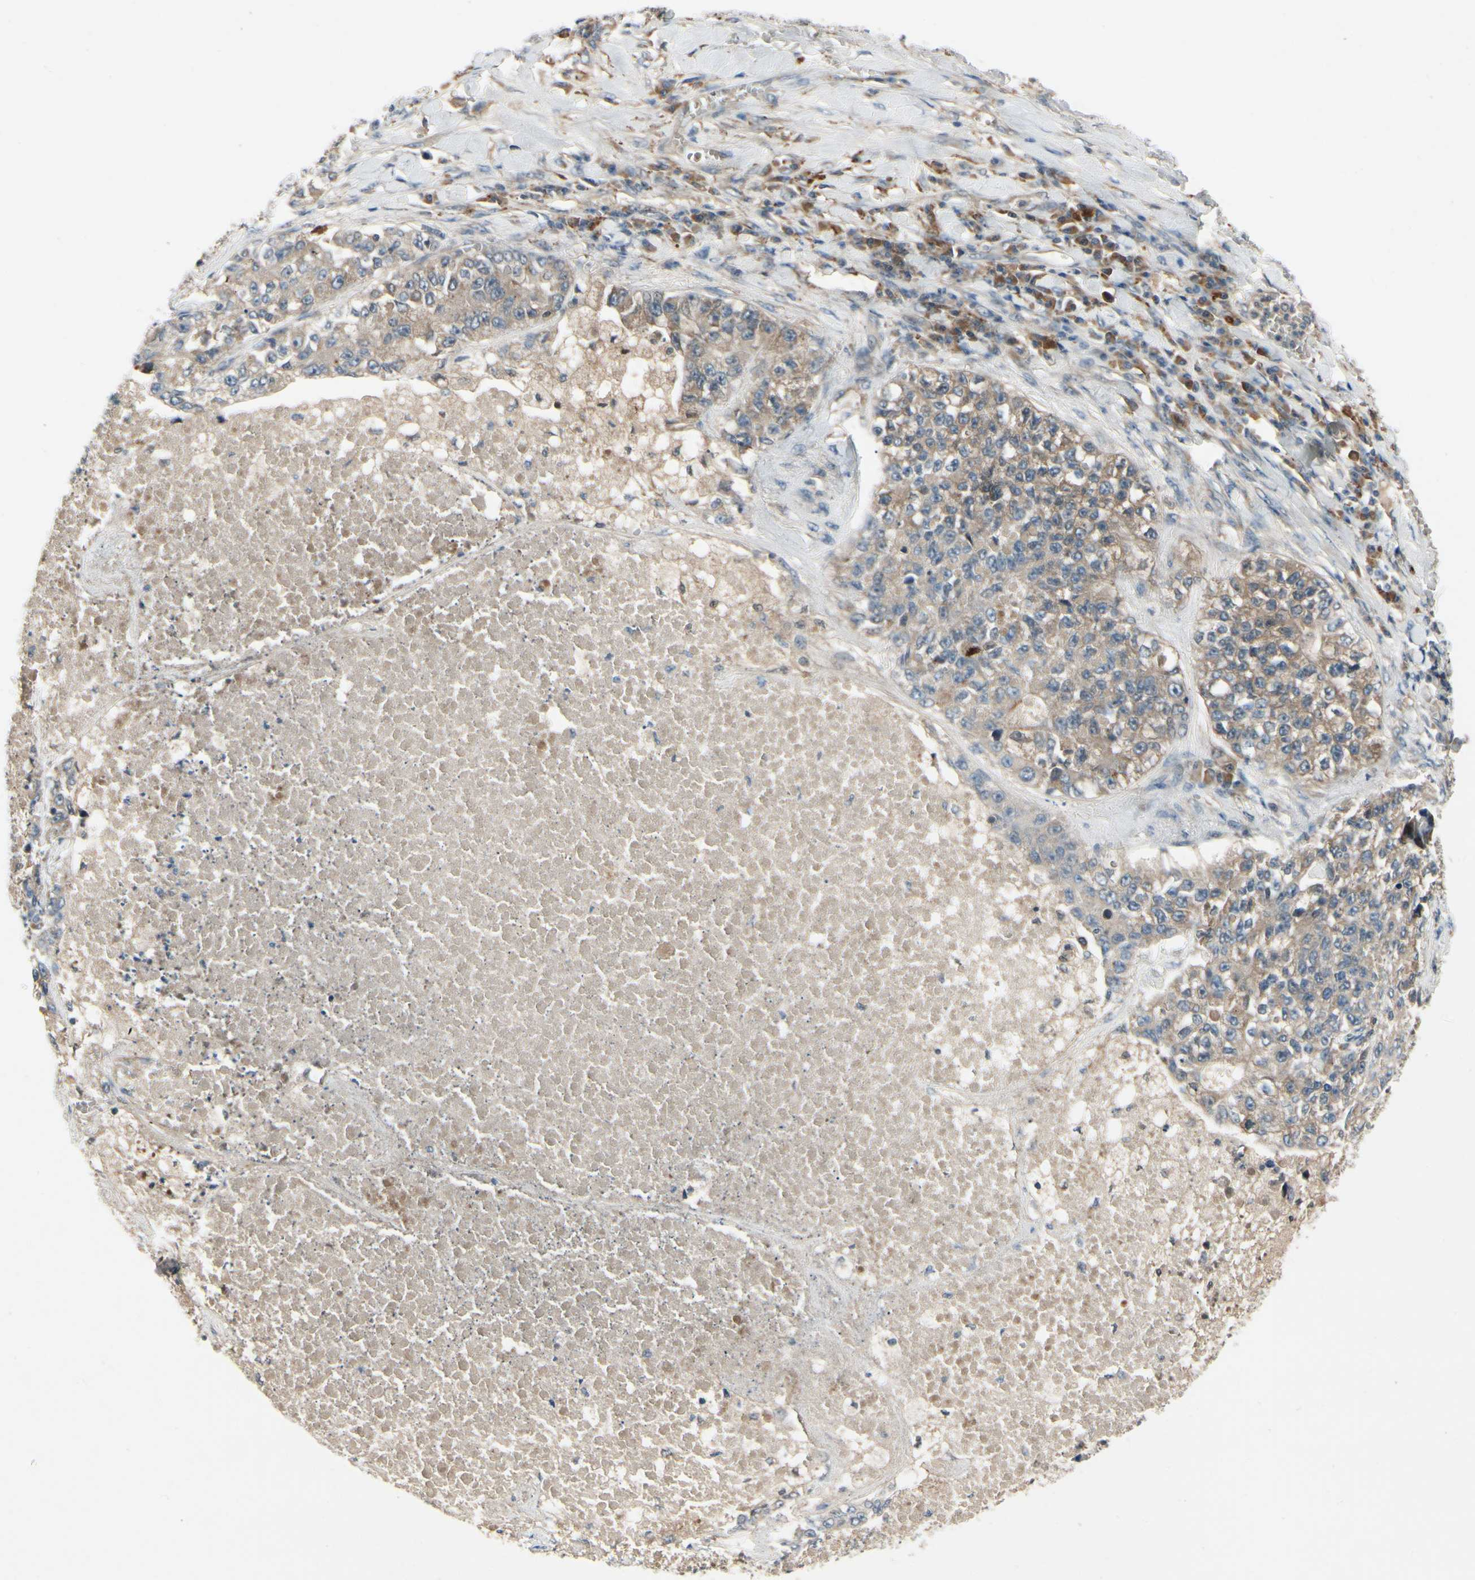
{"staining": {"intensity": "weak", "quantity": "25%-75%", "location": "cytoplasmic/membranous"}, "tissue": "lung cancer", "cell_type": "Tumor cells", "image_type": "cancer", "snomed": [{"axis": "morphology", "description": "Adenocarcinoma, NOS"}, {"axis": "topography", "description": "Lung"}], "caption": "This micrograph exhibits immunohistochemistry staining of lung cancer (adenocarcinoma), with low weak cytoplasmic/membranous staining in about 25%-75% of tumor cells.", "gene": "RNF14", "patient": {"sex": "male", "age": 49}}